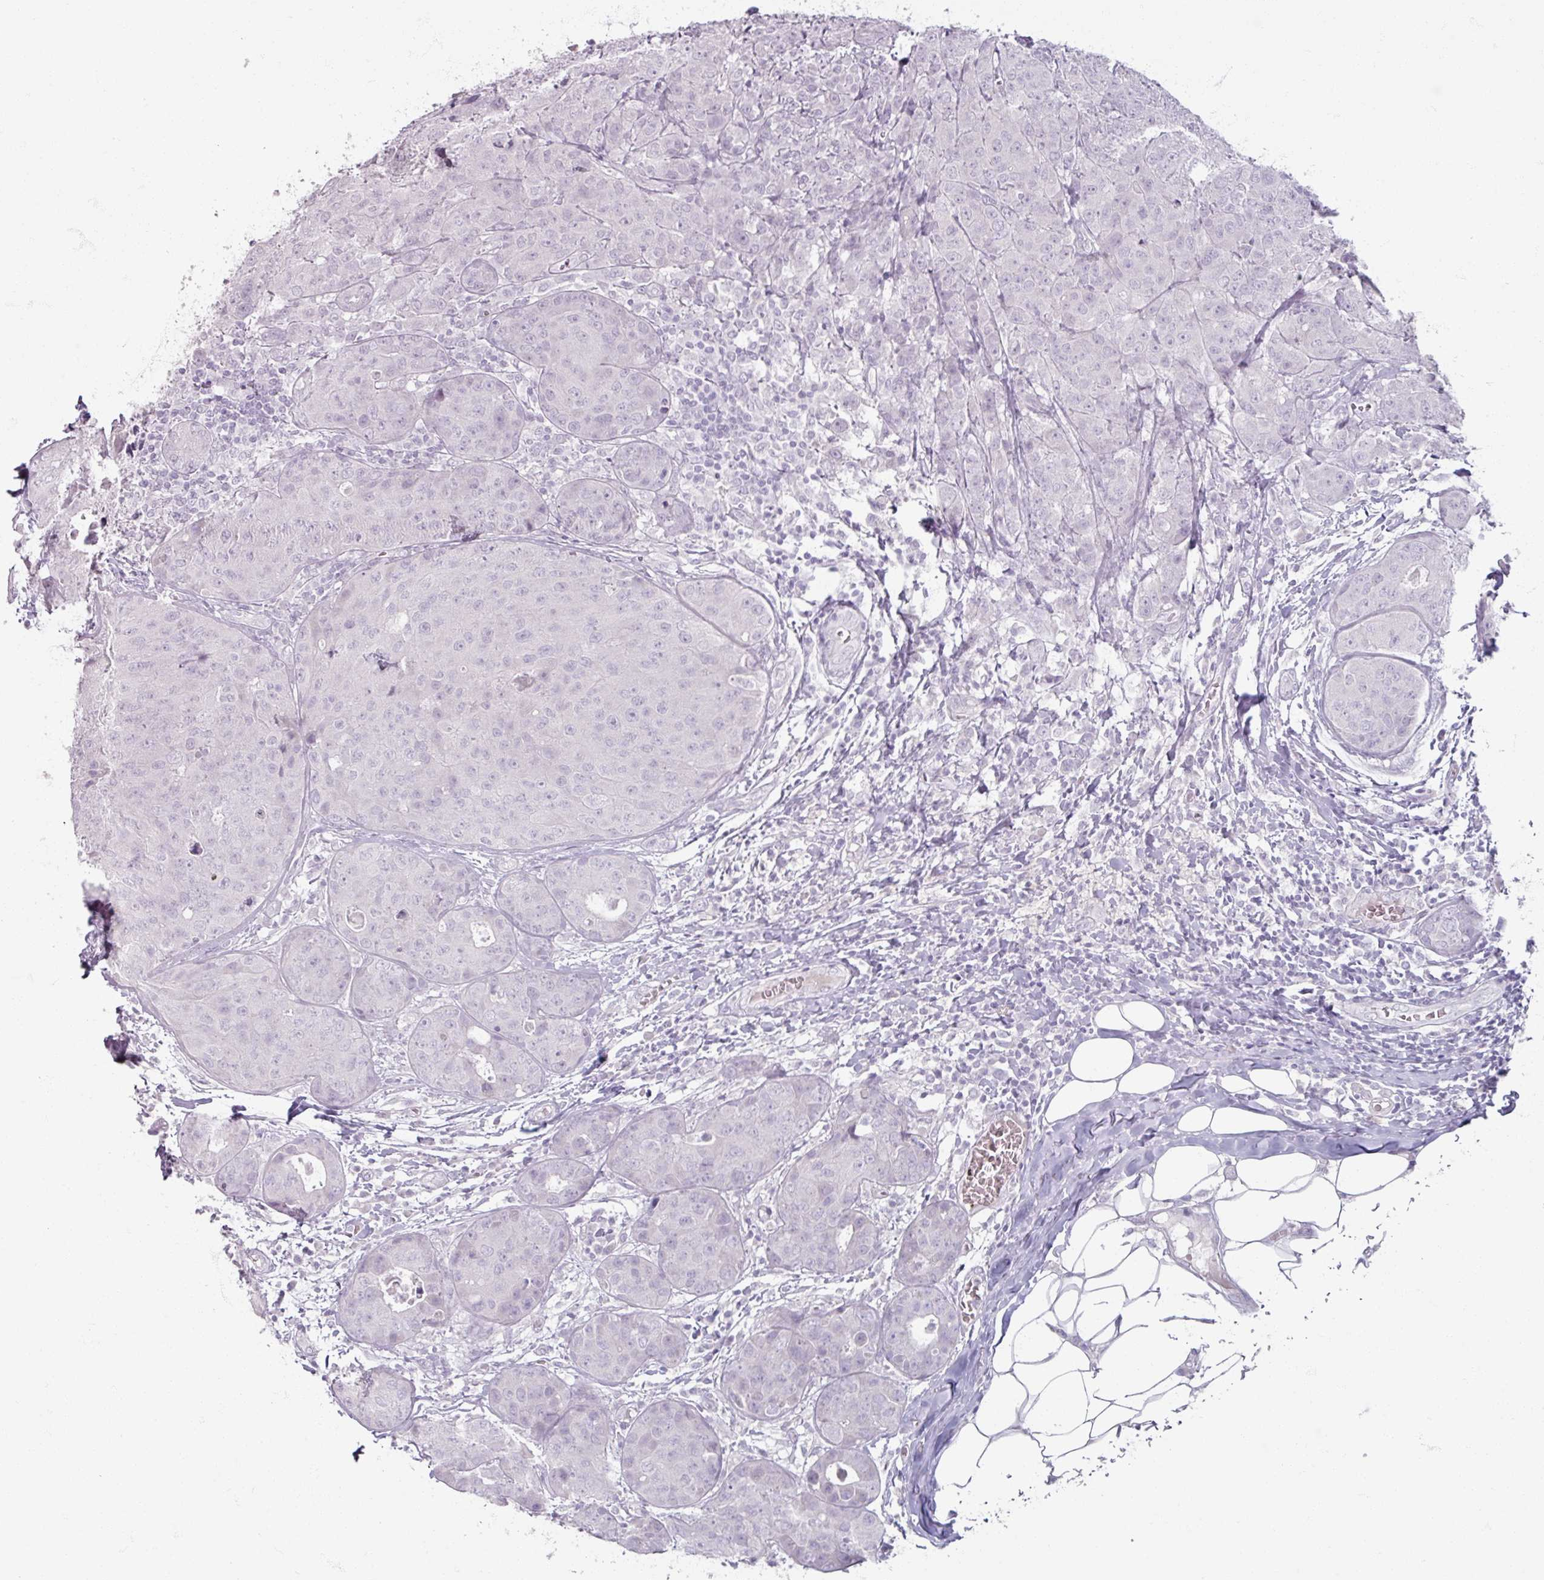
{"staining": {"intensity": "negative", "quantity": "none", "location": "none"}, "tissue": "breast cancer", "cell_type": "Tumor cells", "image_type": "cancer", "snomed": [{"axis": "morphology", "description": "Duct carcinoma"}, {"axis": "topography", "description": "Breast"}], "caption": "Immunohistochemistry (IHC) photomicrograph of breast cancer stained for a protein (brown), which displays no positivity in tumor cells.", "gene": "TG", "patient": {"sex": "female", "age": 43}}